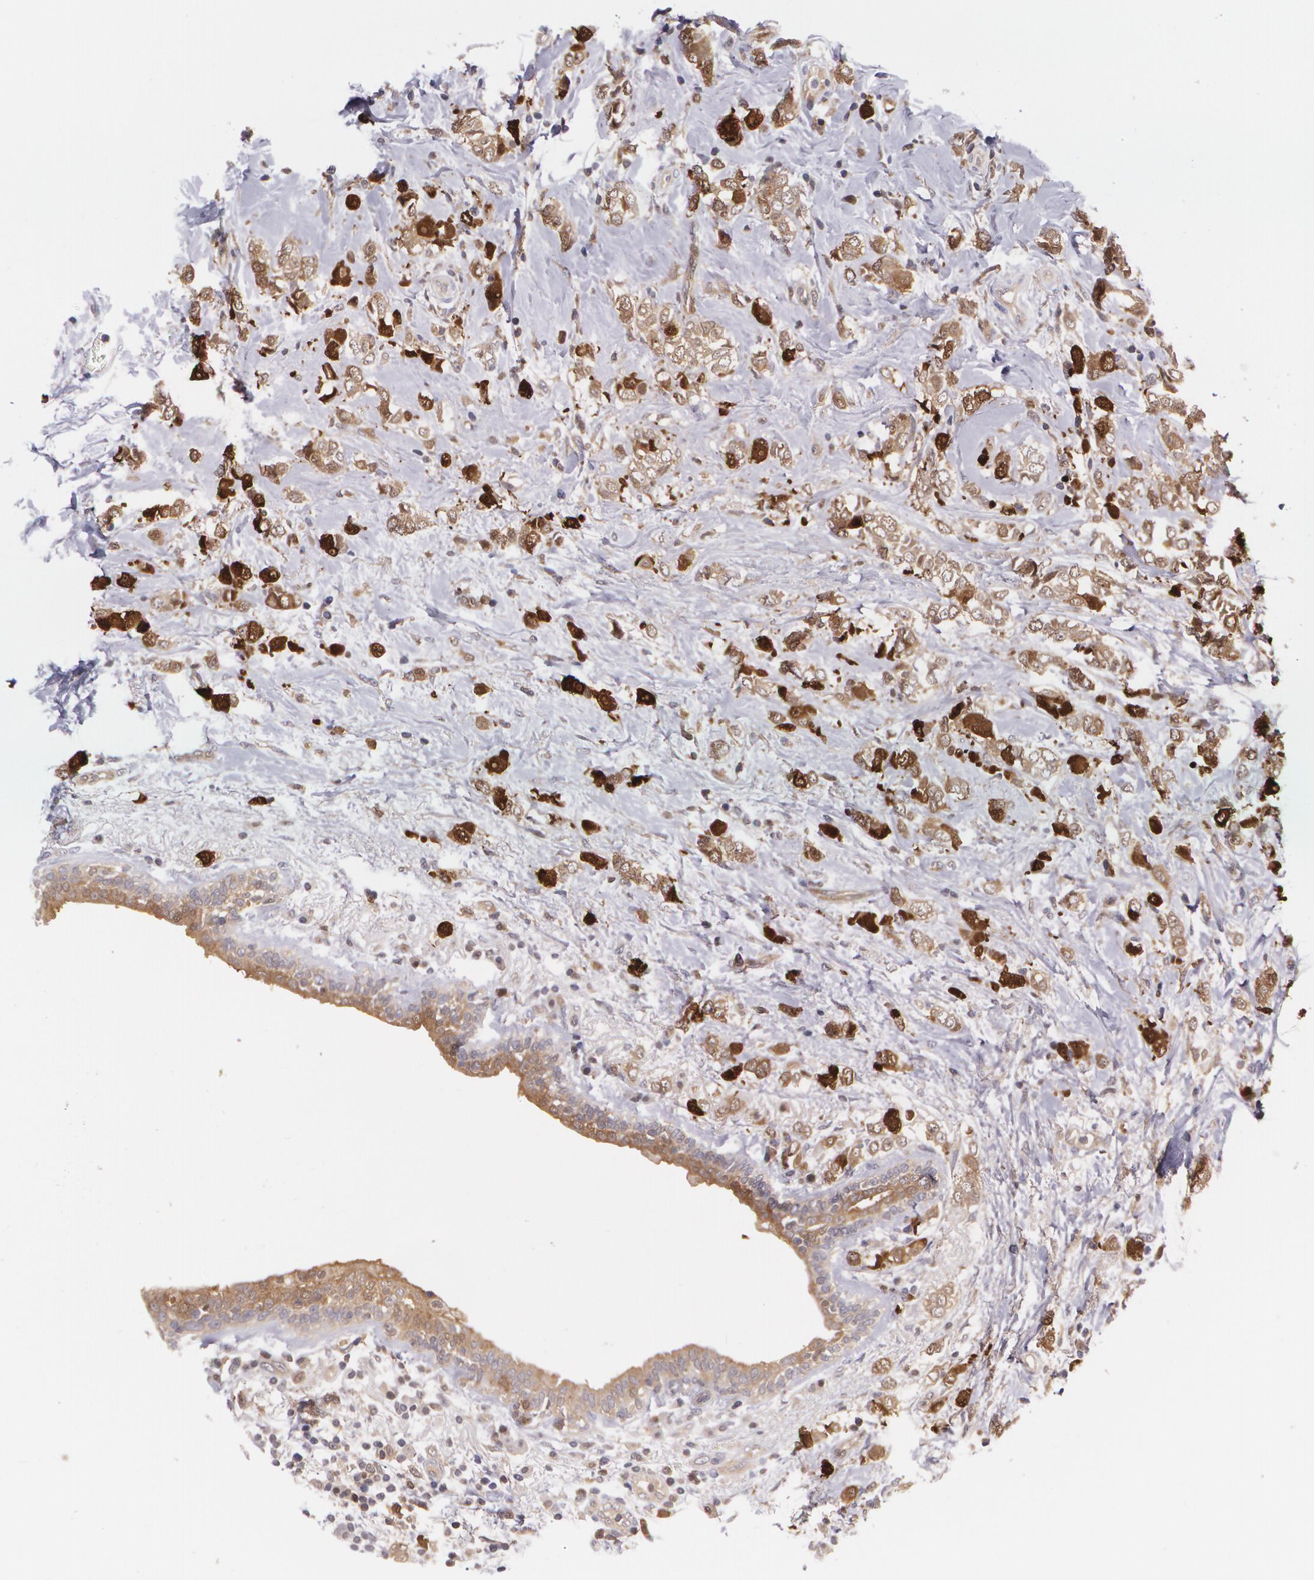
{"staining": {"intensity": "moderate", "quantity": ">75%", "location": "cytoplasmic/membranous,nuclear"}, "tissue": "breast cancer", "cell_type": "Tumor cells", "image_type": "cancer", "snomed": [{"axis": "morphology", "description": "Normal tissue, NOS"}, {"axis": "morphology", "description": "Lobular carcinoma"}, {"axis": "topography", "description": "Breast"}], "caption": "Lobular carcinoma (breast) stained with immunohistochemistry (IHC) exhibits moderate cytoplasmic/membranous and nuclear staining in approximately >75% of tumor cells. Immunohistochemistry (ihc) stains the protein of interest in brown and the nuclei are stained blue.", "gene": "HSPH1", "patient": {"sex": "female", "age": 47}}